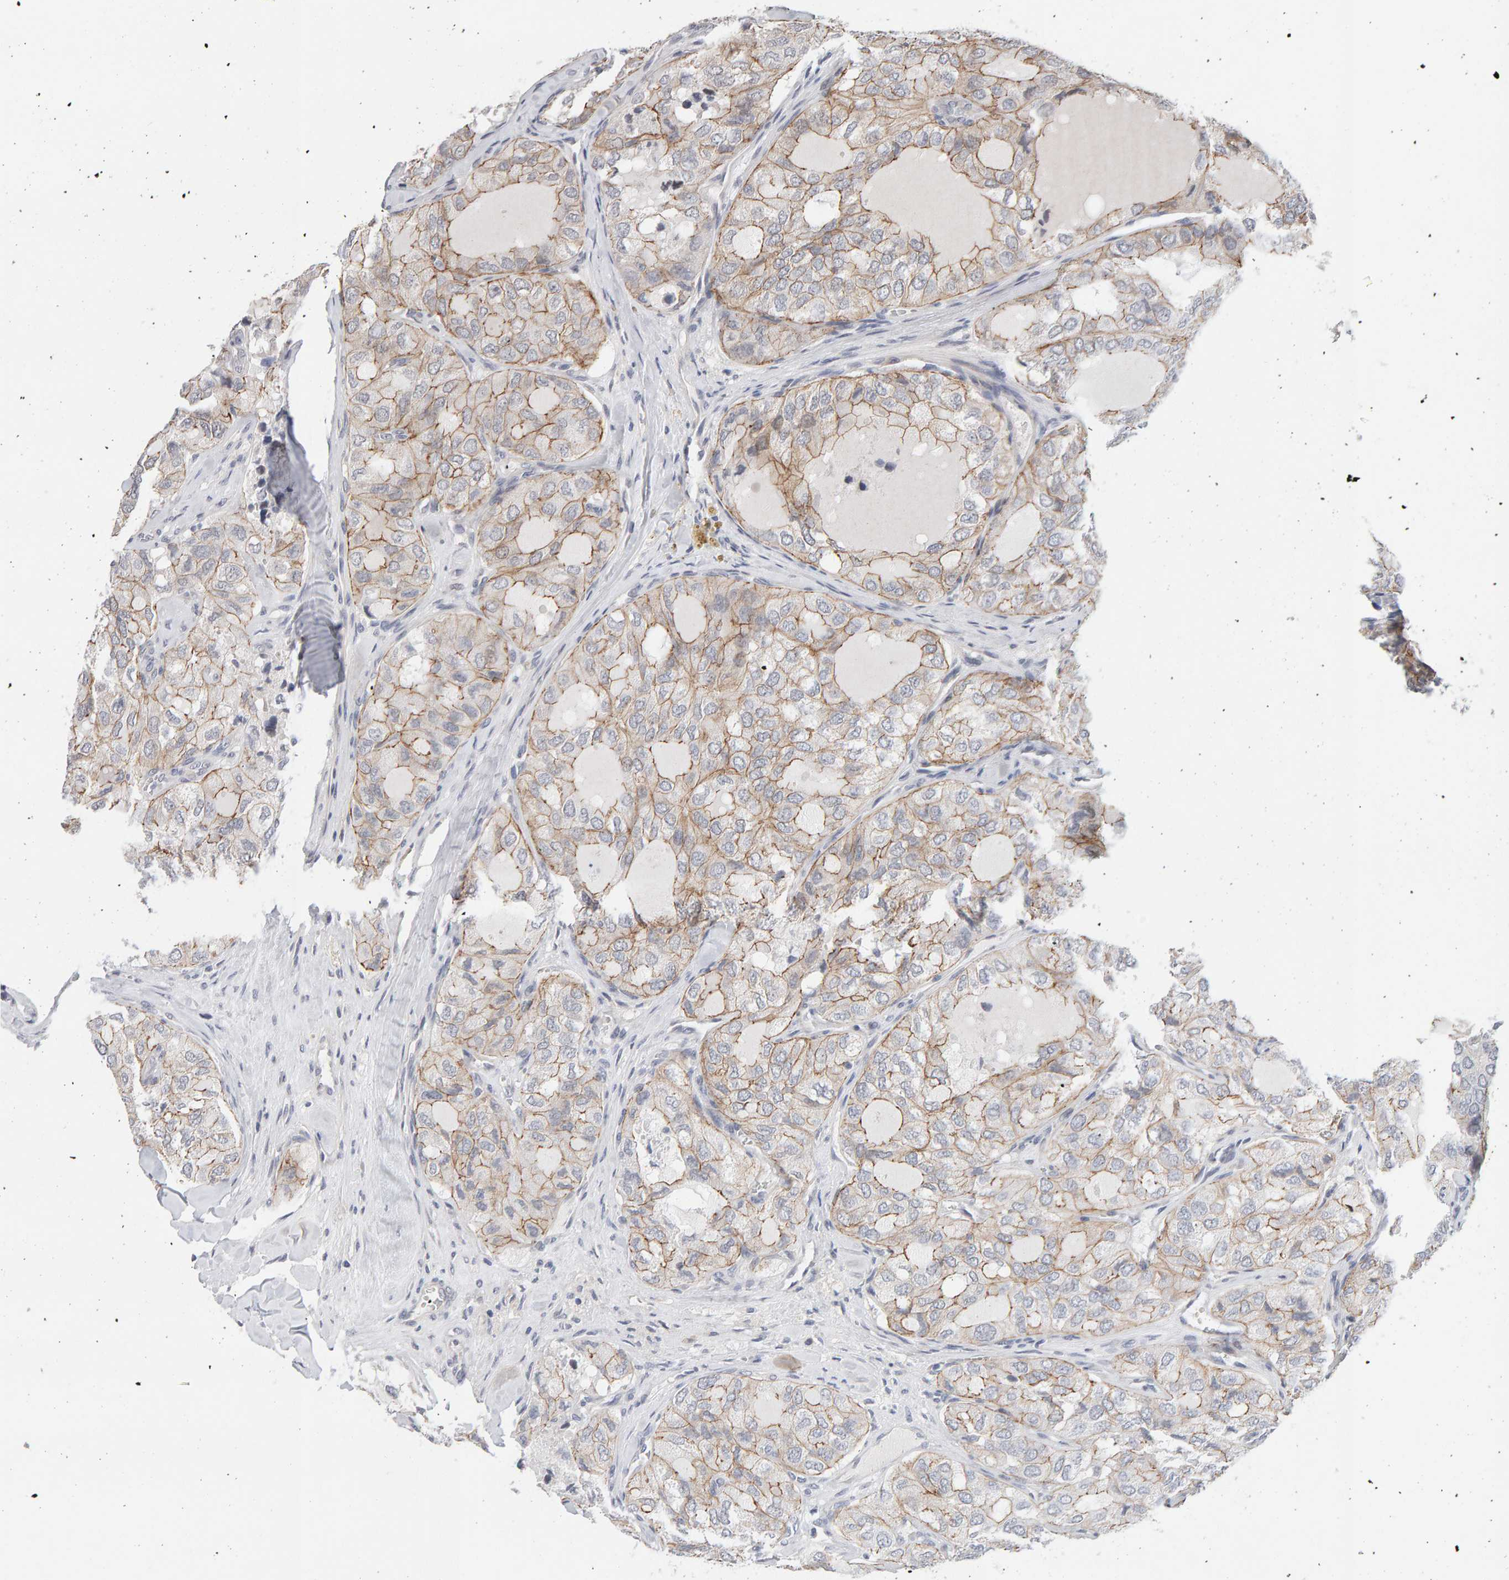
{"staining": {"intensity": "moderate", "quantity": ">75%", "location": "cytoplasmic/membranous"}, "tissue": "thyroid cancer", "cell_type": "Tumor cells", "image_type": "cancer", "snomed": [{"axis": "morphology", "description": "Follicular adenoma carcinoma, NOS"}, {"axis": "topography", "description": "Thyroid gland"}], "caption": "Thyroid cancer stained with a protein marker reveals moderate staining in tumor cells.", "gene": "HNF4A", "patient": {"sex": "male", "age": 75}}